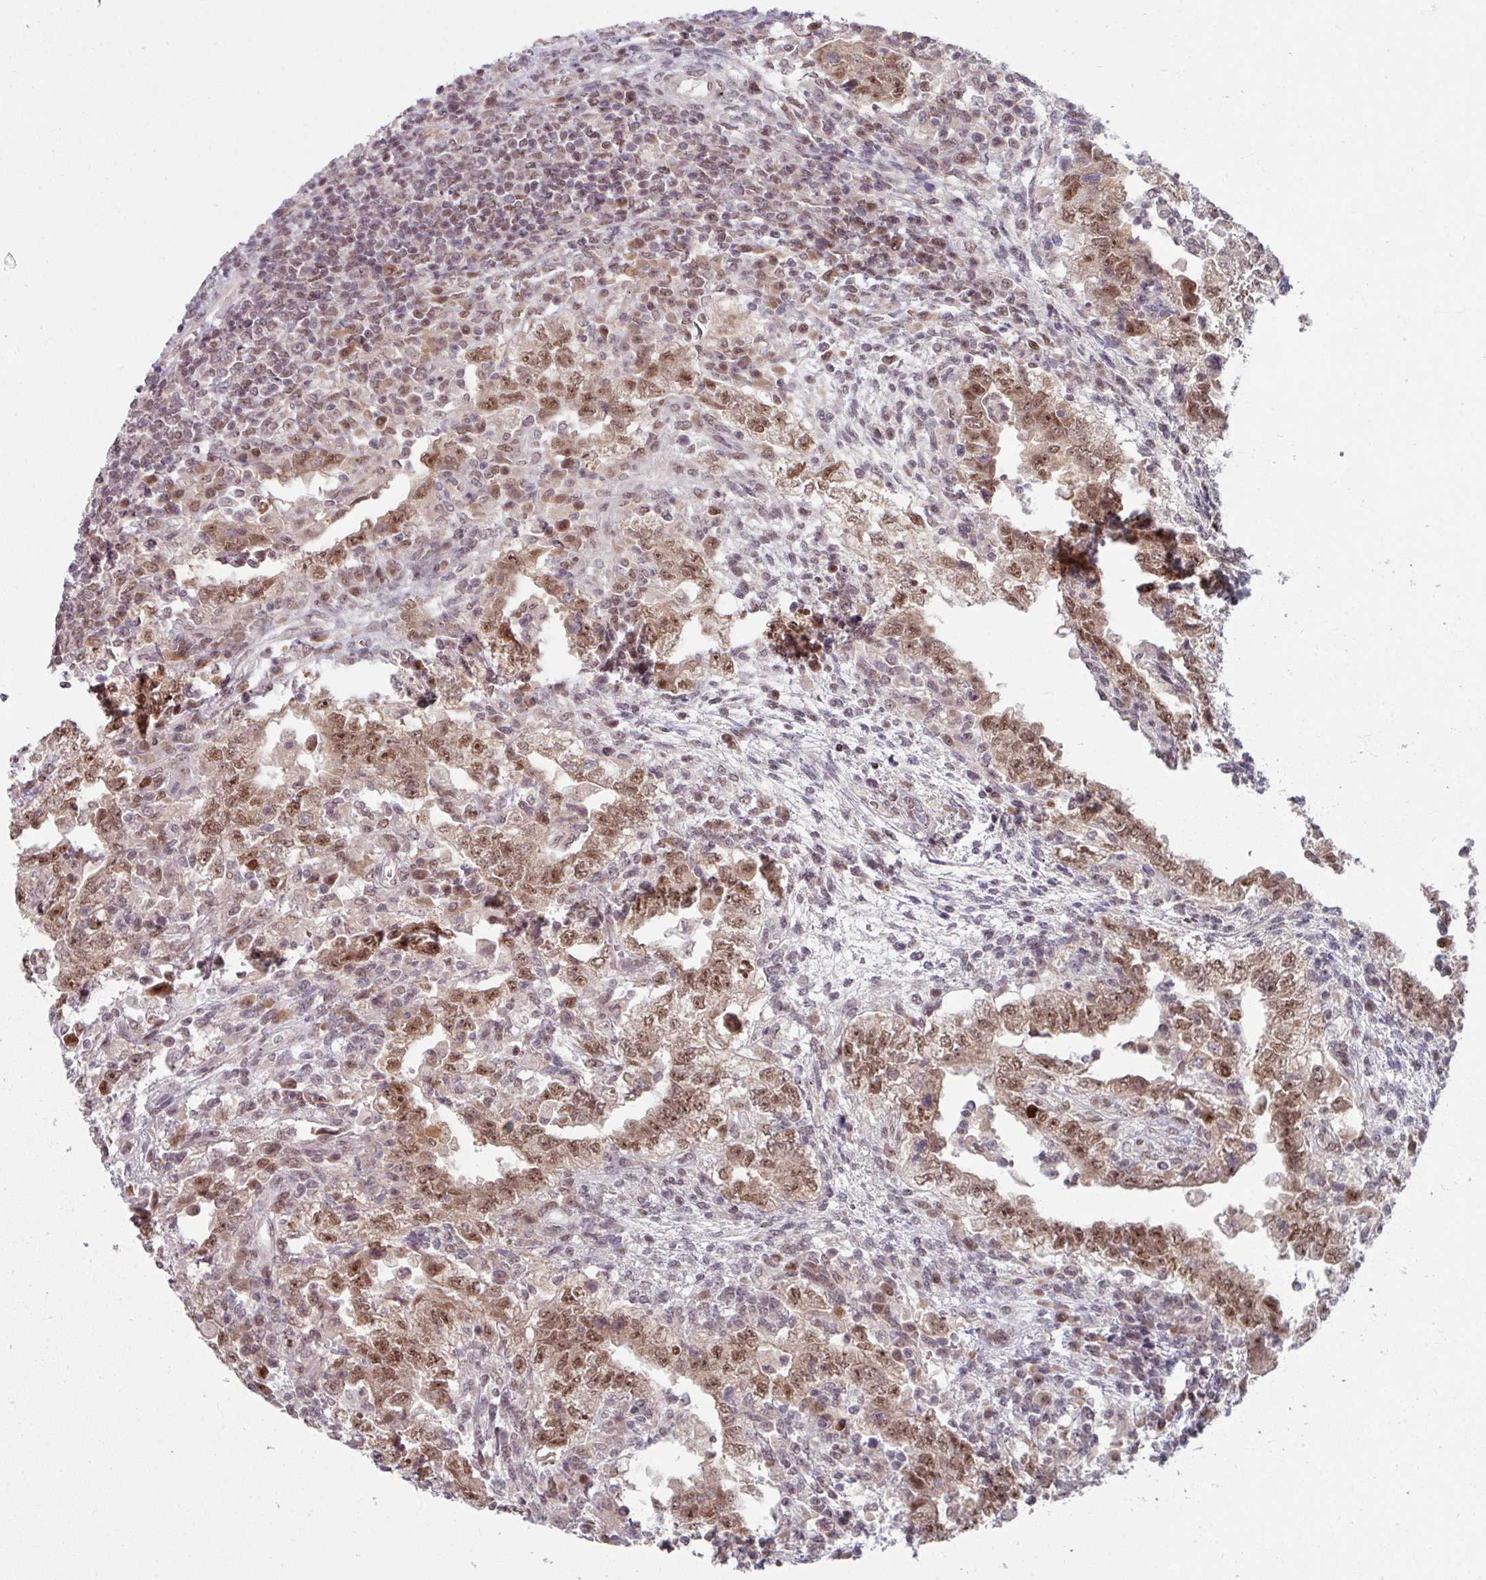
{"staining": {"intensity": "moderate", "quantity": ">75%", "location": "nuclear"}, "tissue": "testis cancer", "cell_type": "Tumor cells", "image_type": "cancer", "snomed": [{"axis": "morphology", "description": "Carcinoma, Embryonal, NOS"}, {"axis": "topography", "description": "Testis"}], "caption": "About >75% of tumor cells in human testis cancer (embryonal carcinoma) exhibit moderate nuclear protein staining as visualized by brown immunohistochemical staining.", "gene": "KLC3", "patient": {"sex": "male", "age": 26}}